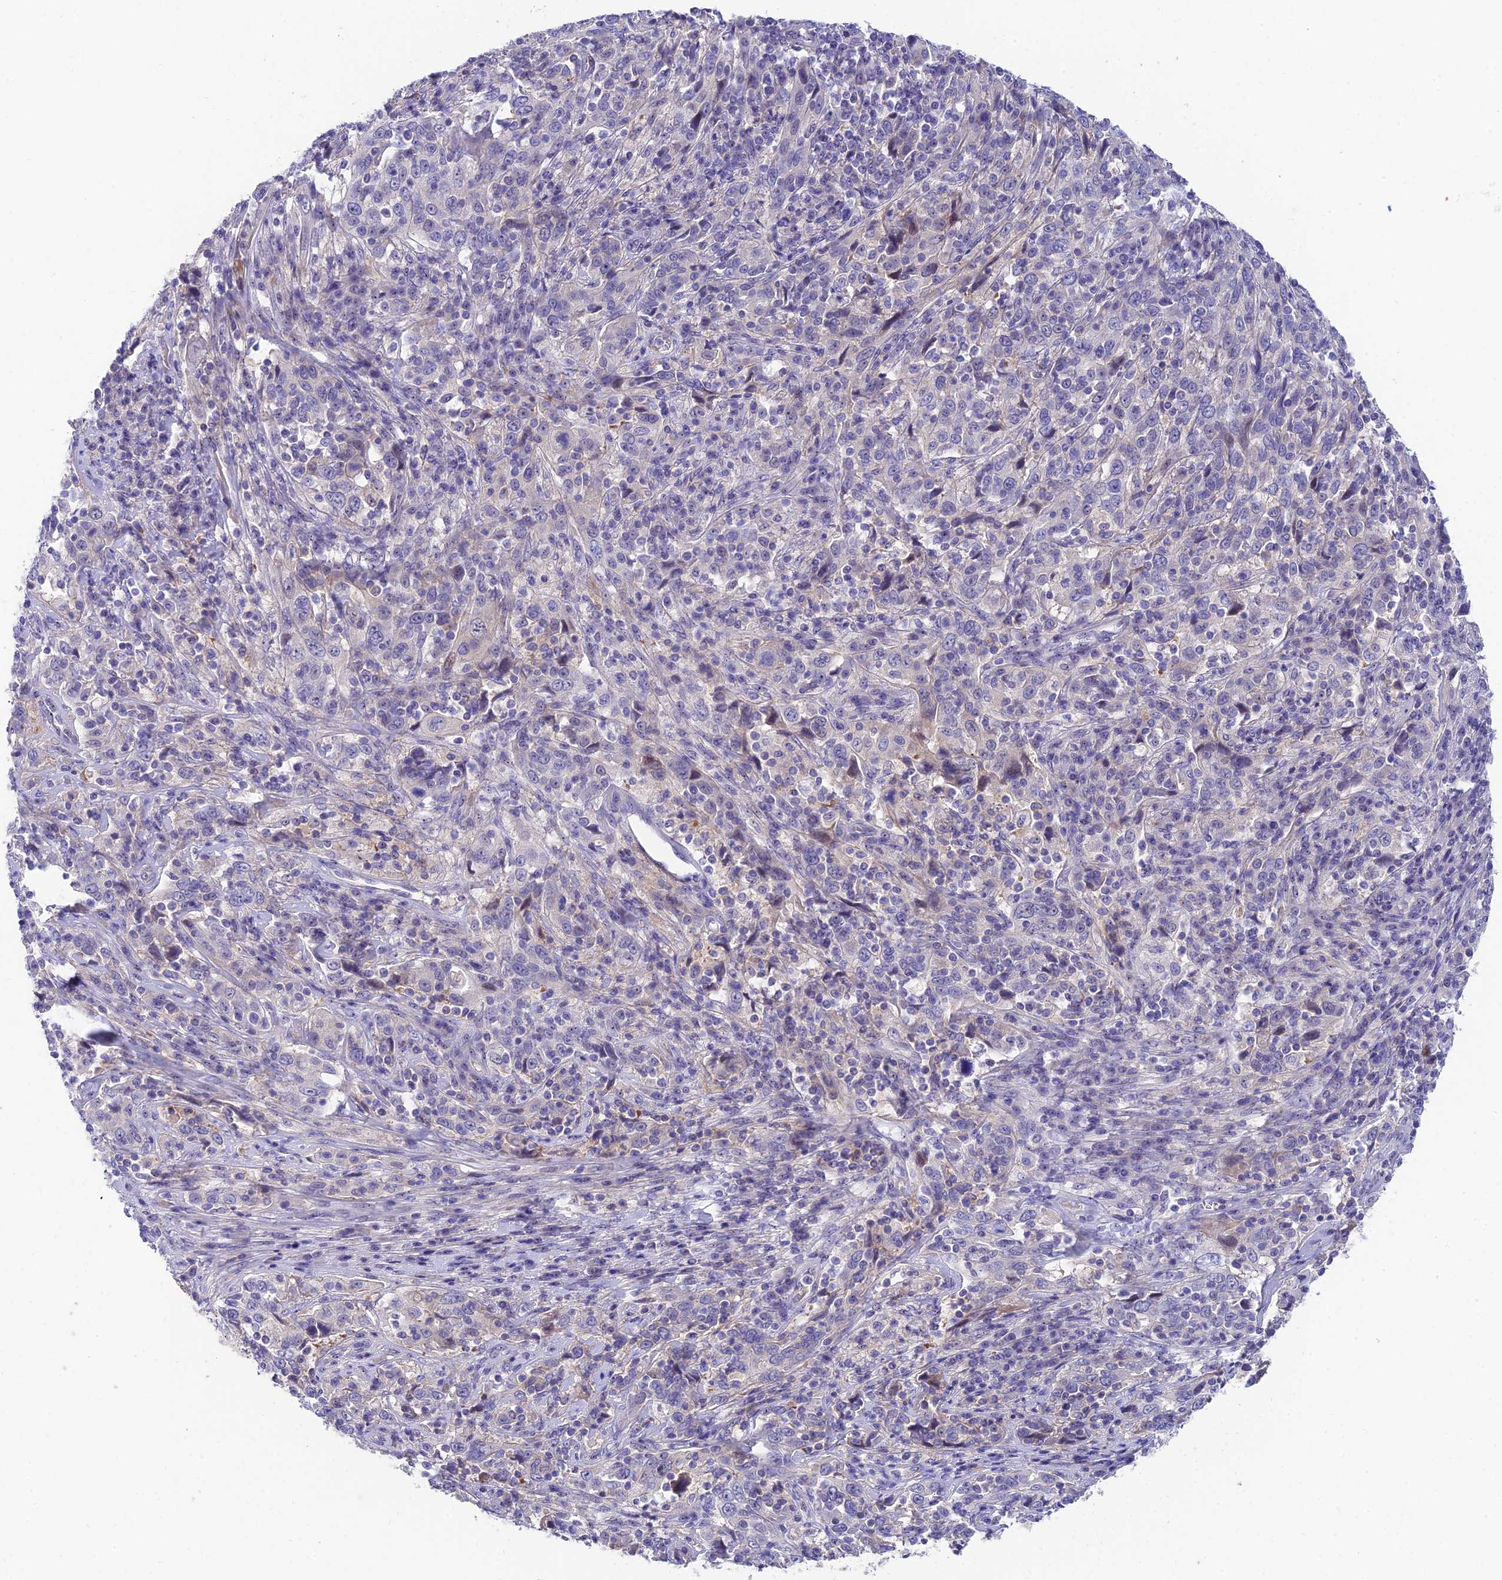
{"staining": {"intensity": "negative", "quantity": "none", "location": "none"}, "tissue": "cervical cancer", "cell_type": "Tumor cells", "image_type": "cancer", "snomed": [{"axis": "morphology", "description": "Squamous cell carcinoma, NOS"}, {"axis": "topography", "description": "Cervix"}], "caption": "Immunohistochemical staining of human squamous cell carcinoma (cervical) demonstrates no significant expression in tumor cells.", "gene": "DUSP29", "patient": {"sex": "female", "age": 46}}